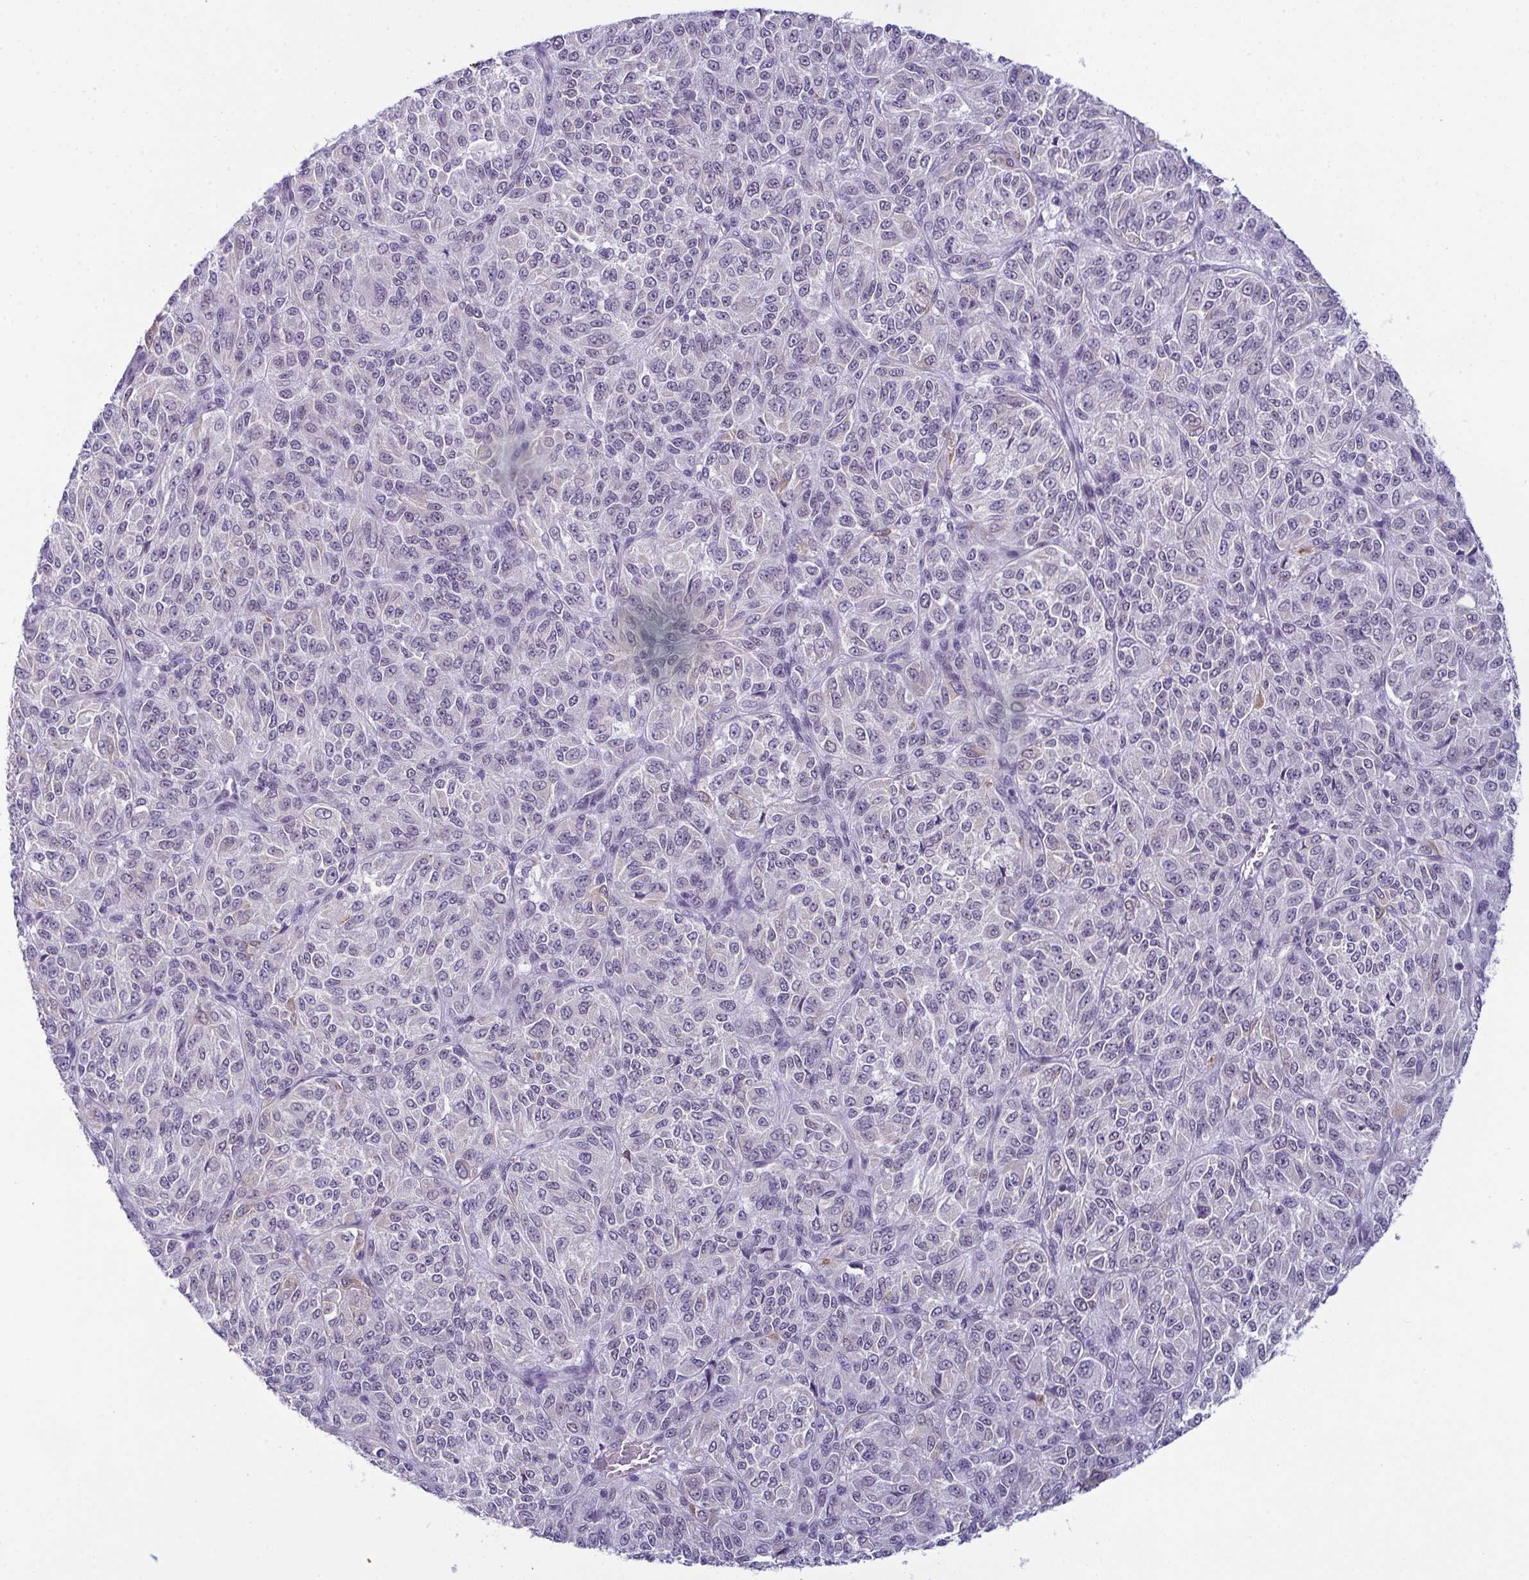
{"staining": {"intensity": "weak", "quantity": "25%-75%", "location": "nuclear"}, "tissue": "melanoma", "cell_type": "Tumor cells", "image_type": "cancer", "snomed": [{"axis": "morphology", "description": "Malignant melanoma, Metastatic site"}, {"axis": "topography", "description": "Brain"}], "caption": "A photomicrograph showing weak nuclear positivity in approximately 25%-75% of tumor cells in melanoma, as visualized by brown immunohistochemical staining.", "gene": "RBM7", "patient": {"sex": "female", "age": 56}}